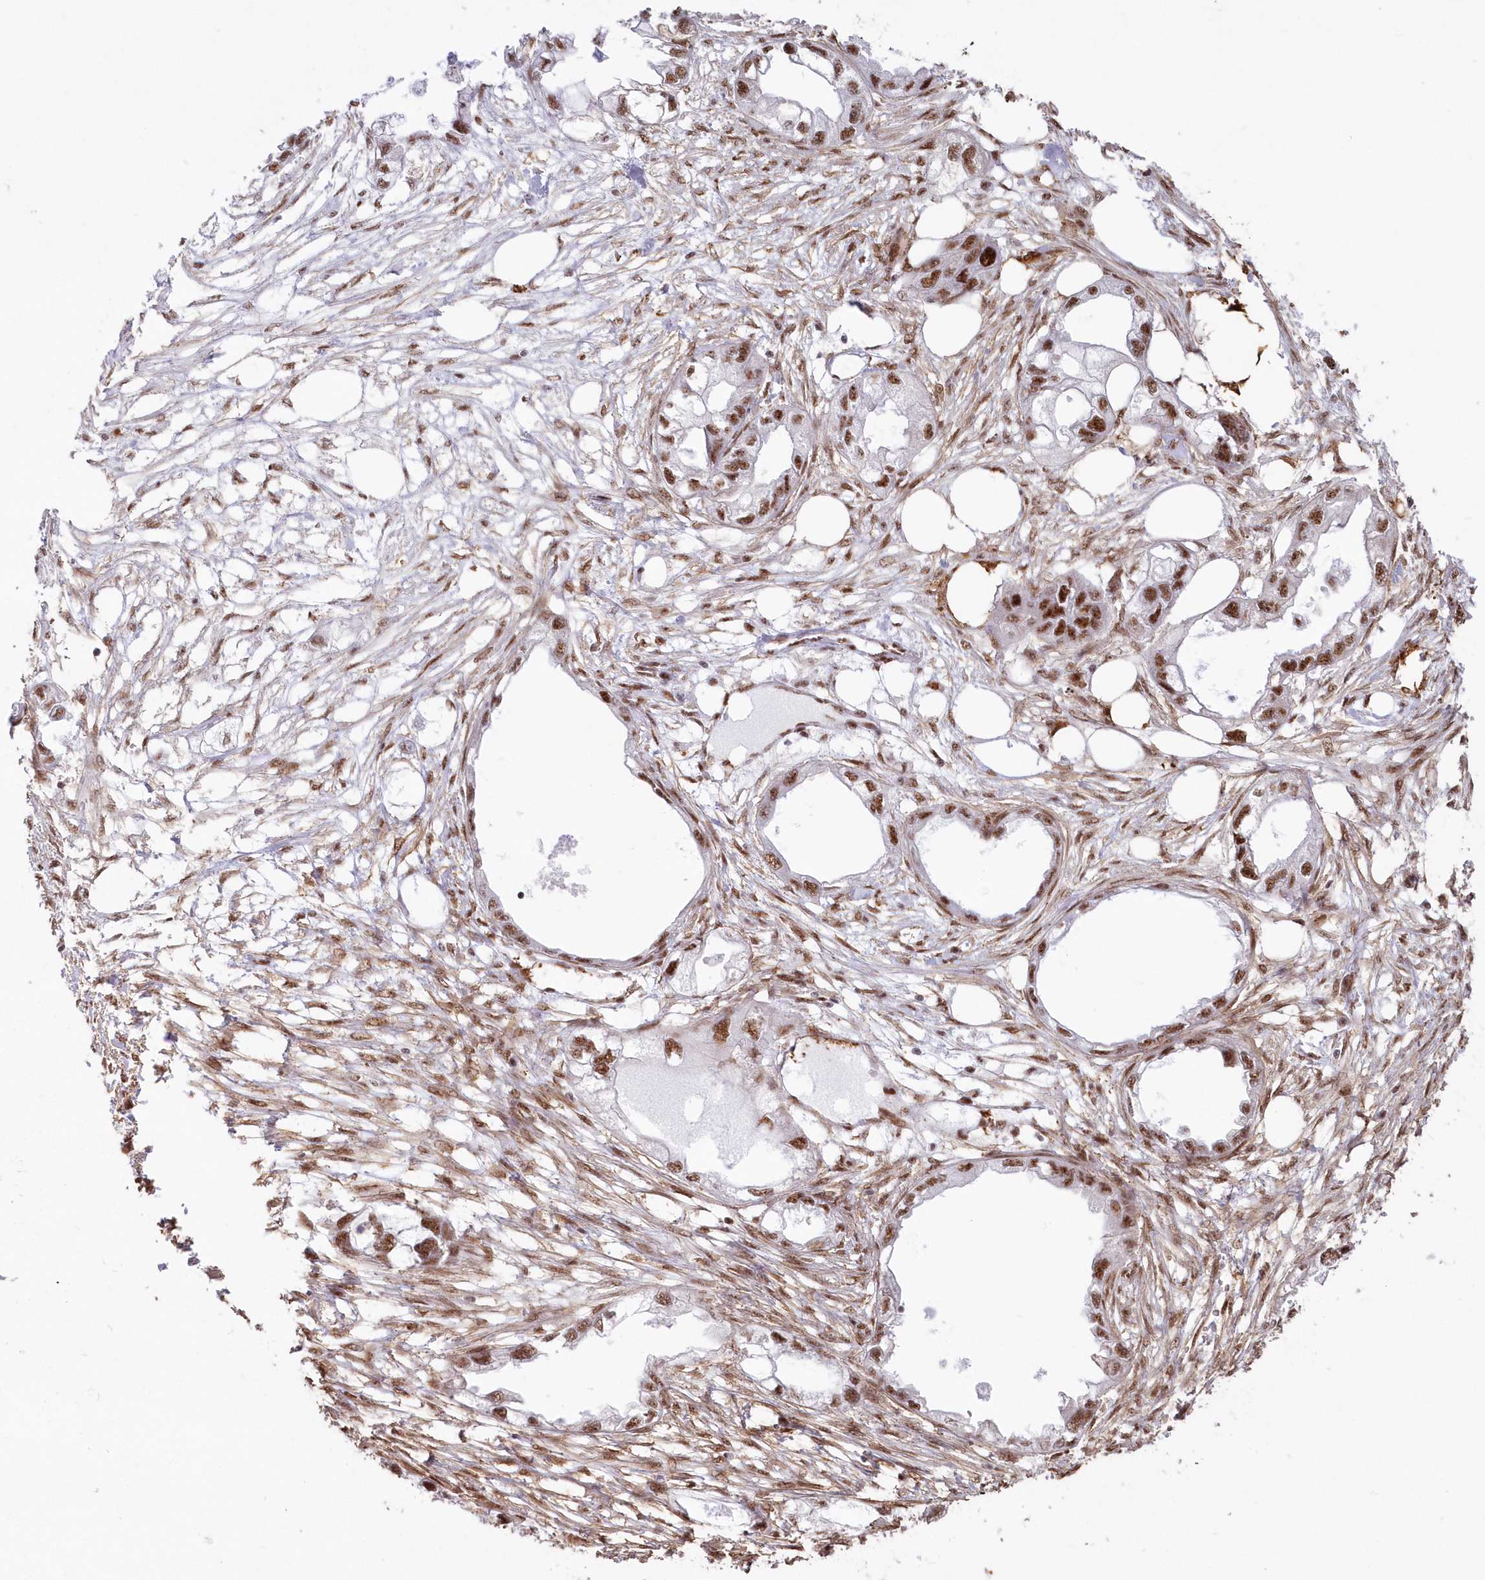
{"staining": {"intensity": "strong", "quantity": ">75%", "location": "nuclear"}, "tissue": "endometrial cancer", "cell_type": "Tumor cells", "image_type": "cancer", "snomed": [{"axis": "morphology", "description": "Adenocarcinoma, NOS"}, {"axis": "morphology", "description": "Adenocarcinoma, metastatic, NOS"}, {"axis": "topography", "description": "Adipose tissue"}, {"axis": "topography", "description": "Endometrium"}], "caption": "Protein staining shows strong nuclear staining in about >75% of tumor cells in endometrial cancer.", "gene": "DDX46", "patient": {"sex": "female", "age": 67}}